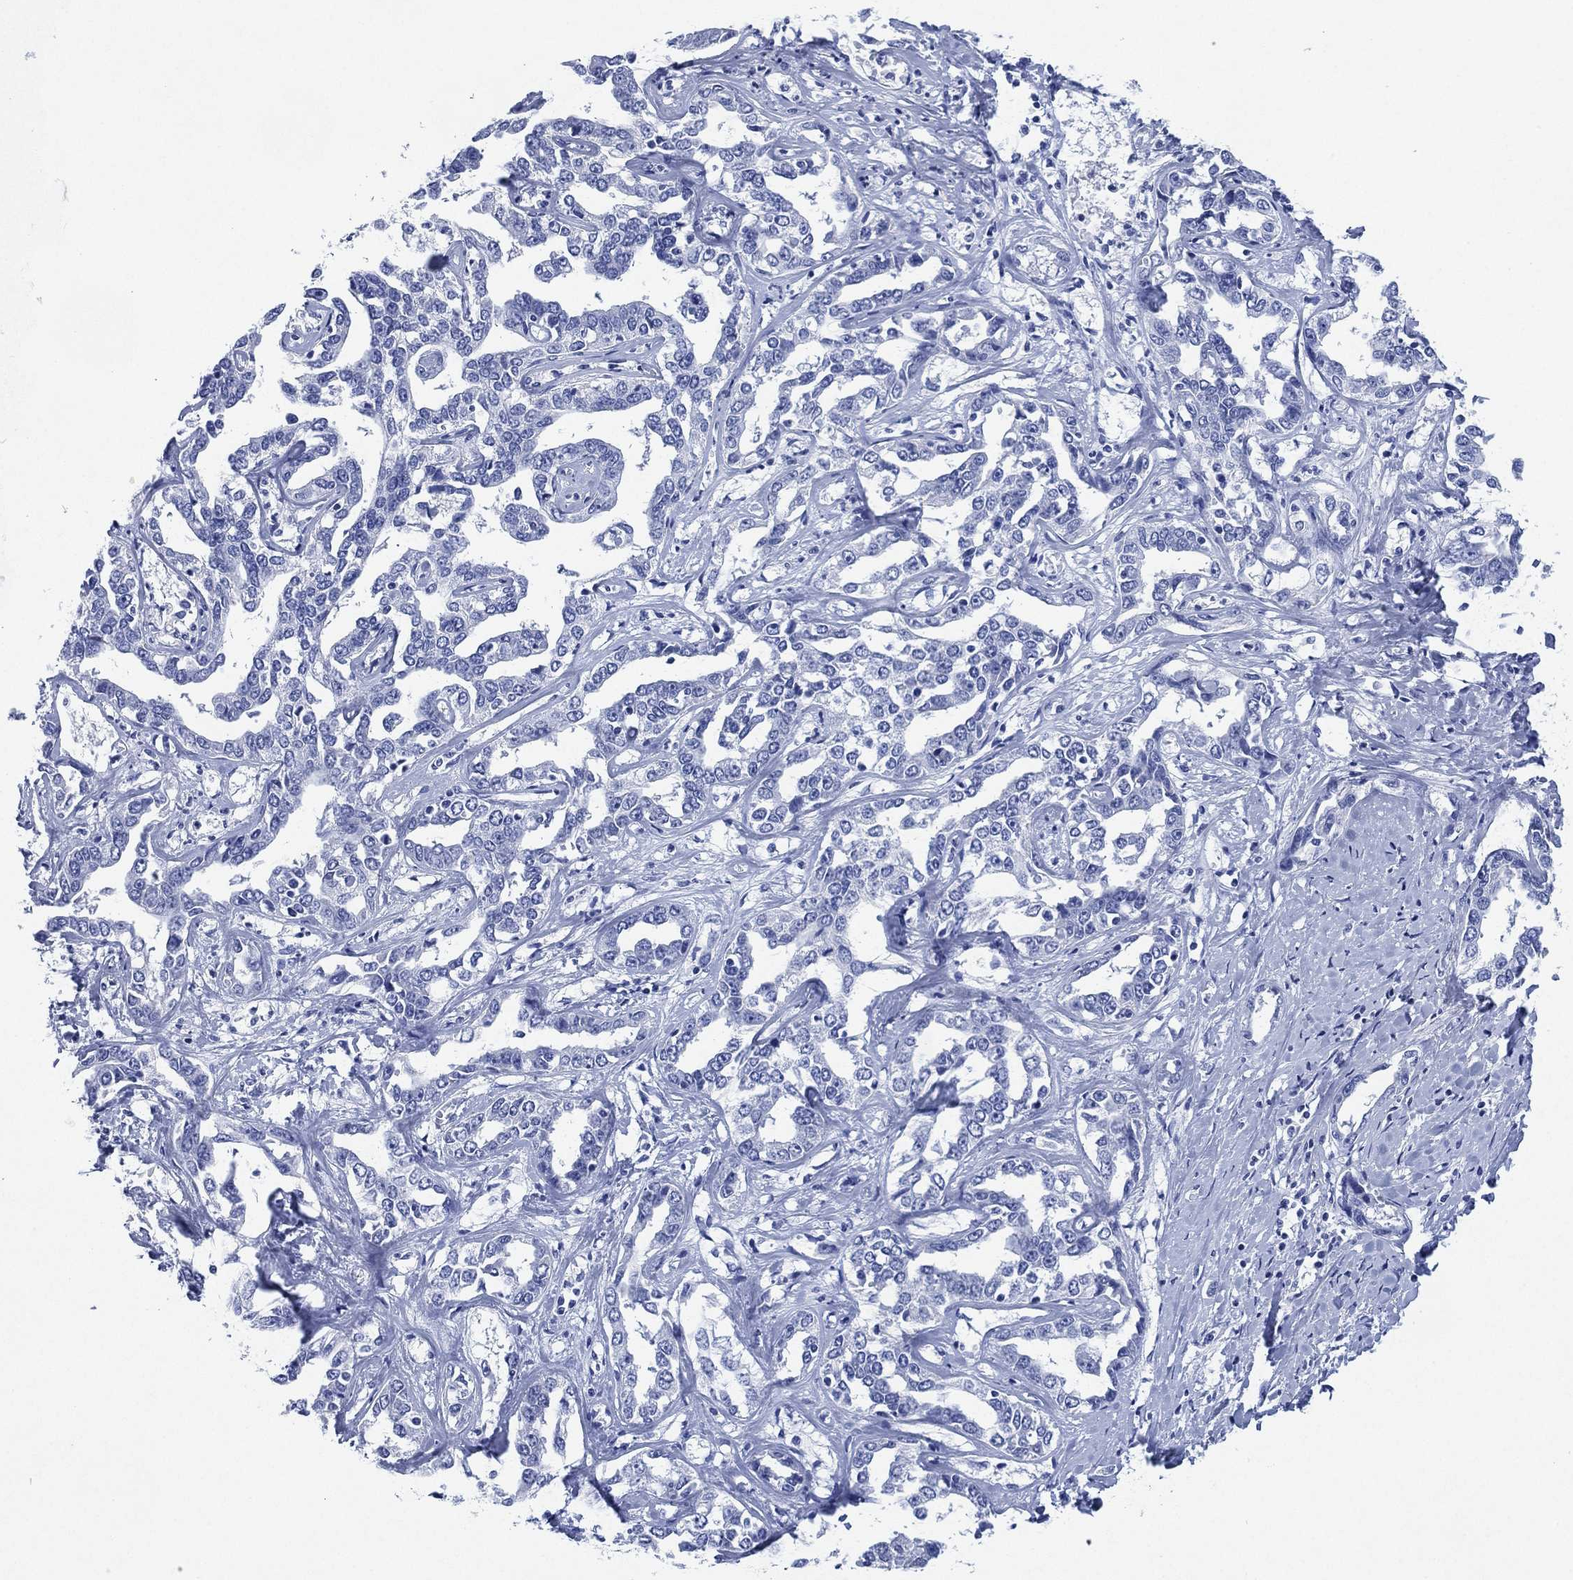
{"staining": {"intensity": "negative", "quantity": "none", "location": "none"}, "tissue": "liver cancer", "cell_type": "Tumor cells", "image_type": "cancer", "snomed": [{"axis": "morphology", "description": "Cholangiocarcinoma"}, {"axis": "topography", "description": "Liver"}], "caption": "Human liver cancer (cholangiocarcinoma) stained for a protein using IHC shows no staining in tumor cells.", "gene": "SIGLECL1", "patient": {"sex": "male", "age": 59}}